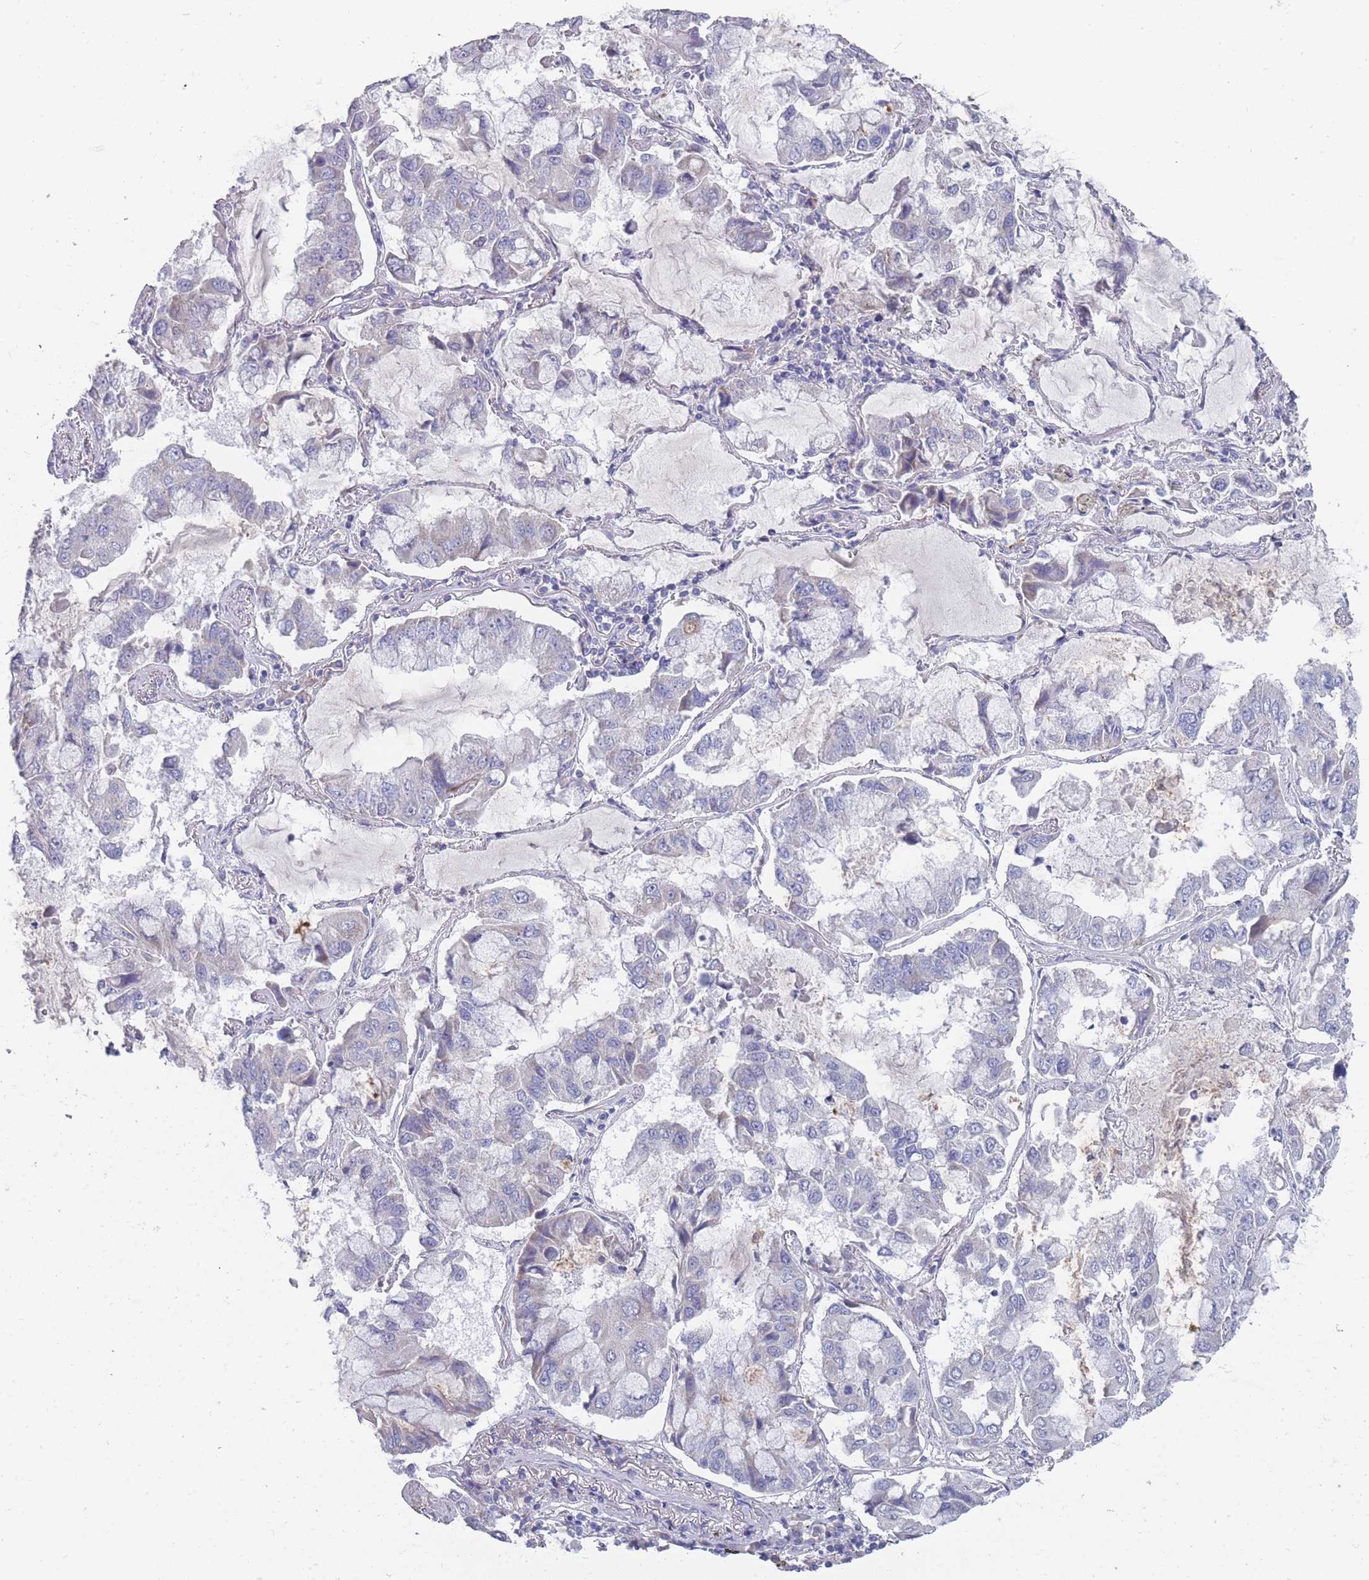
{"staining": {"intensity": "negative", "quantity": "none", "location": "none"}, "tissue": "lung cancer", "cell_type": "Tumor cells", "image_type": "cancer", "snomed": [{"axis": "morphology", "description": "Adenocarcinoma, NOS"}, {"axis": "topography", "description": "Lung"}], "caption": "The IHC micrograph has no significant expression in tumor cells of lung cancer (adenocarcinoma) tissue.", "gene": "PIGU", "patient": {"sex": "male", "age": 64}}